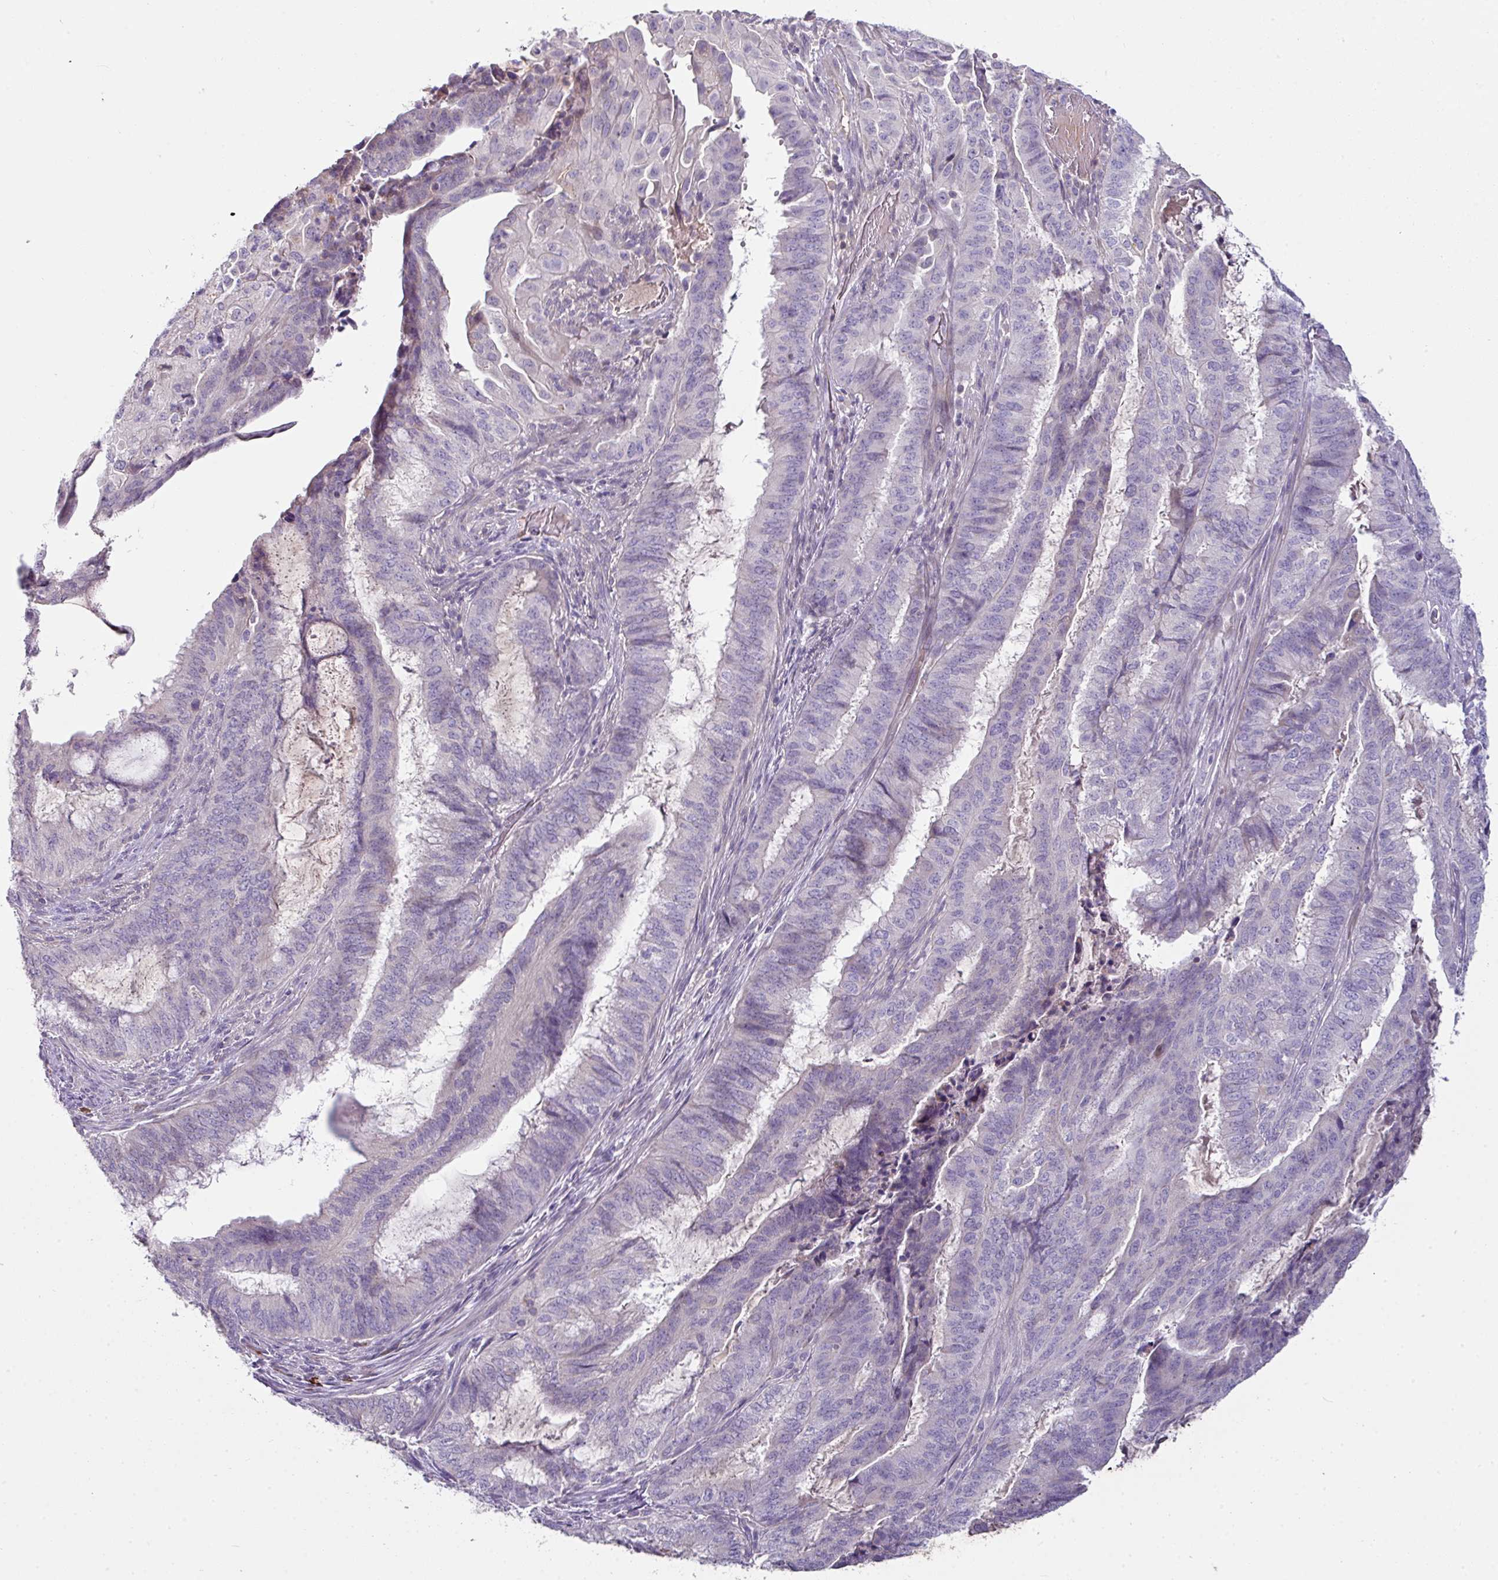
{"staining": {"intensity": "negative", "quantity": "none", "location": "none"}, "tissue": "endometrial cancer", "cell_type": "Tumor cells", "image_type": "cancer", "snomed": [{"axis": "morphology", "description": "Adenocarcinoma, NOS"}, {"axis": "topography", "description": "Endometrium"}], "caption": "Protein analysis of endometrial adenocarcinoma demonstrates no significant expression in tumor cells. (DAB immunohistochemistry visualized using brightfield microscopy, high magnification).", "gene": "SLAMF6", "patient": {"sex": "female", "age": 51}}